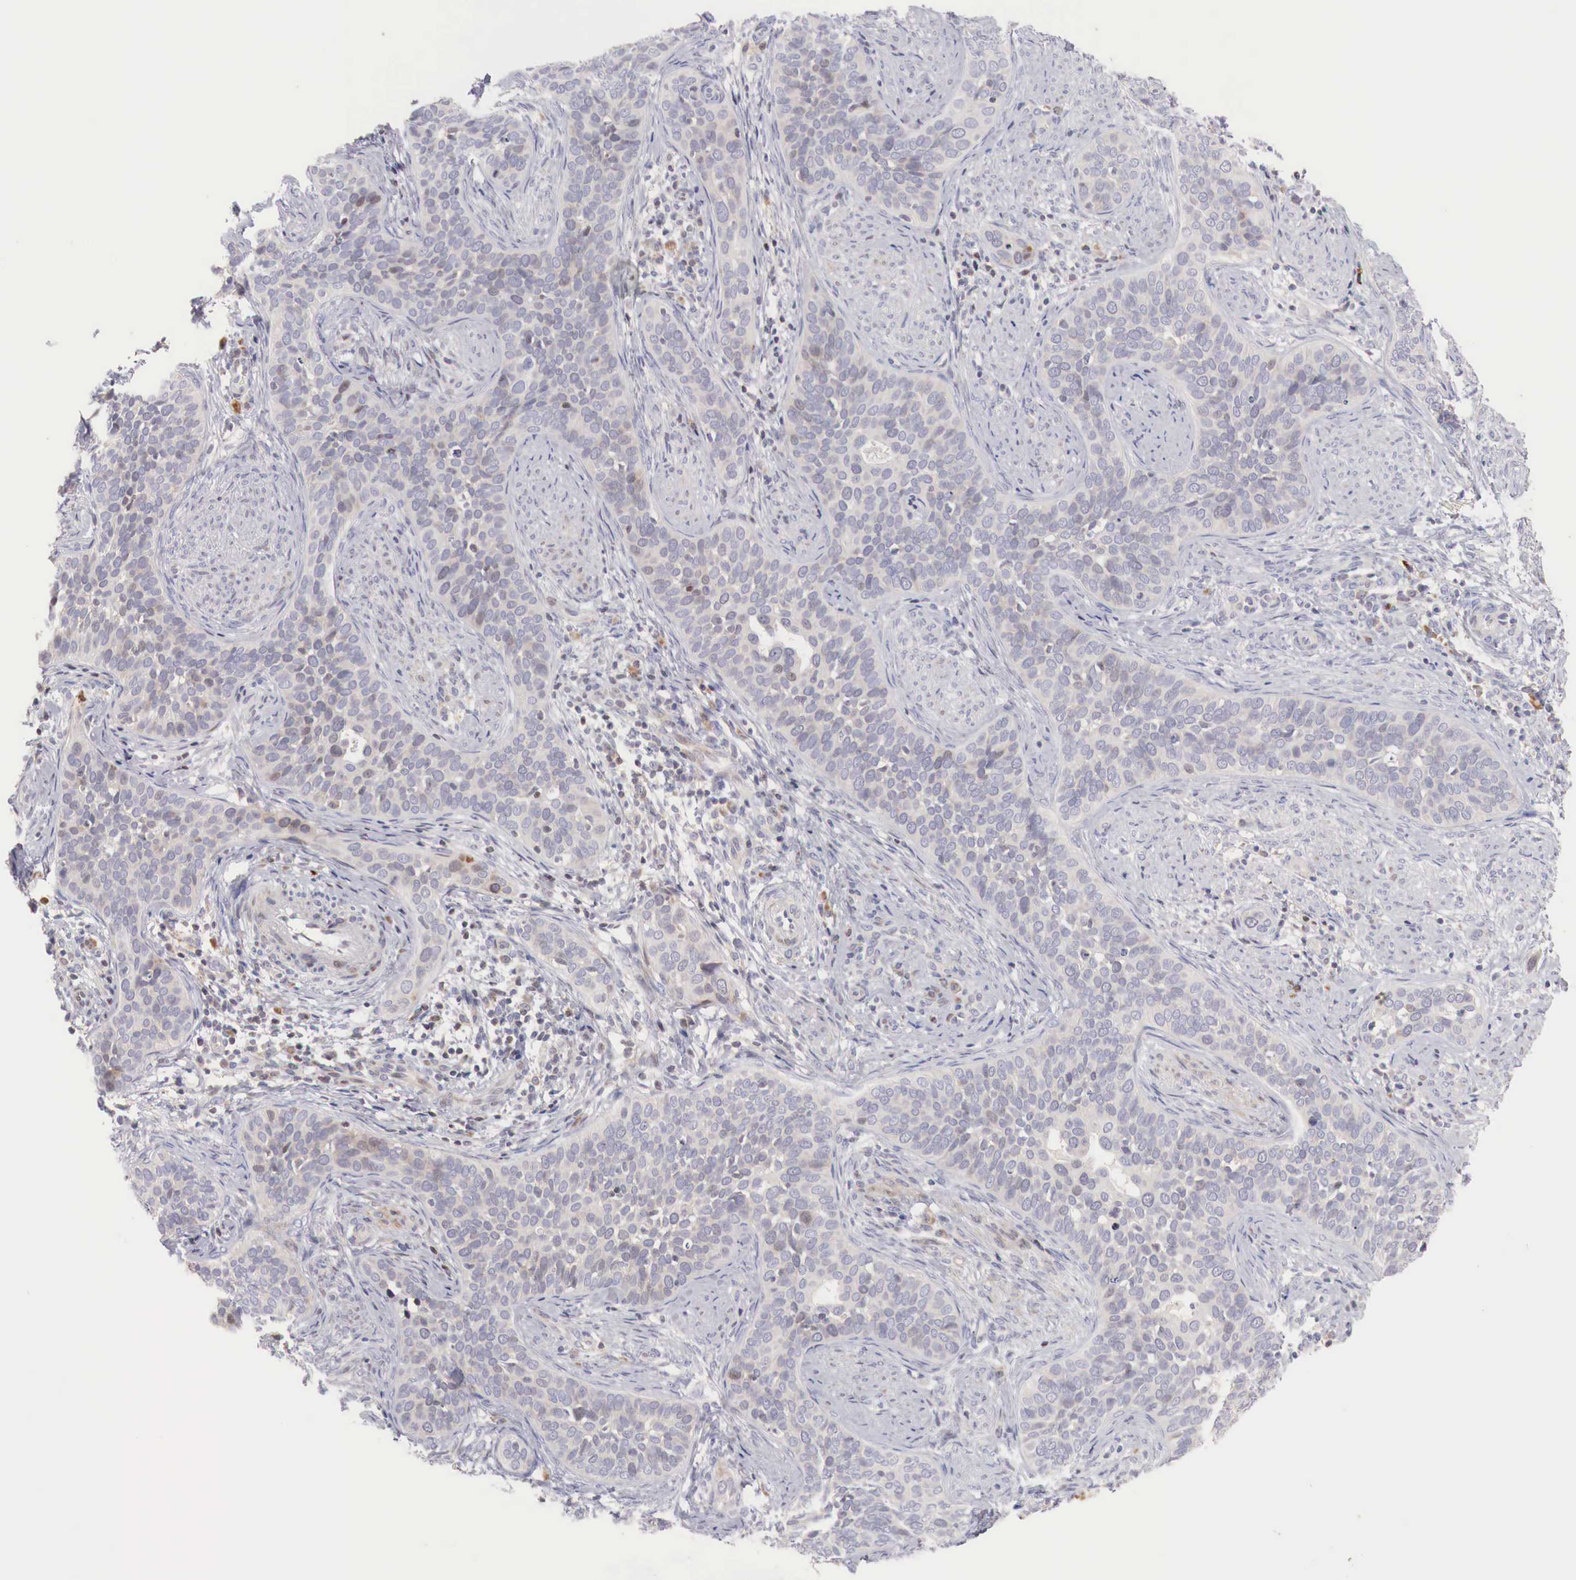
{"staining": {"intensity": "weak", "quantity": "<25%", "location": "none"}, "tissue": "cervical cancer", "cell_type": "Tumor cells", "image_type": "cancer", "snomed": [{"axis": "morphology", "description": "Squamous cell carcinoma, NOS"}, {"axis": "topography", "description": "Cervix"}], "caption": "Immunohistochemical staining of human cervical cancer exhibits no significant expression in tumor cells.", "gene": "CLCN5", "patient": {"sex": "female", "age": 31}}